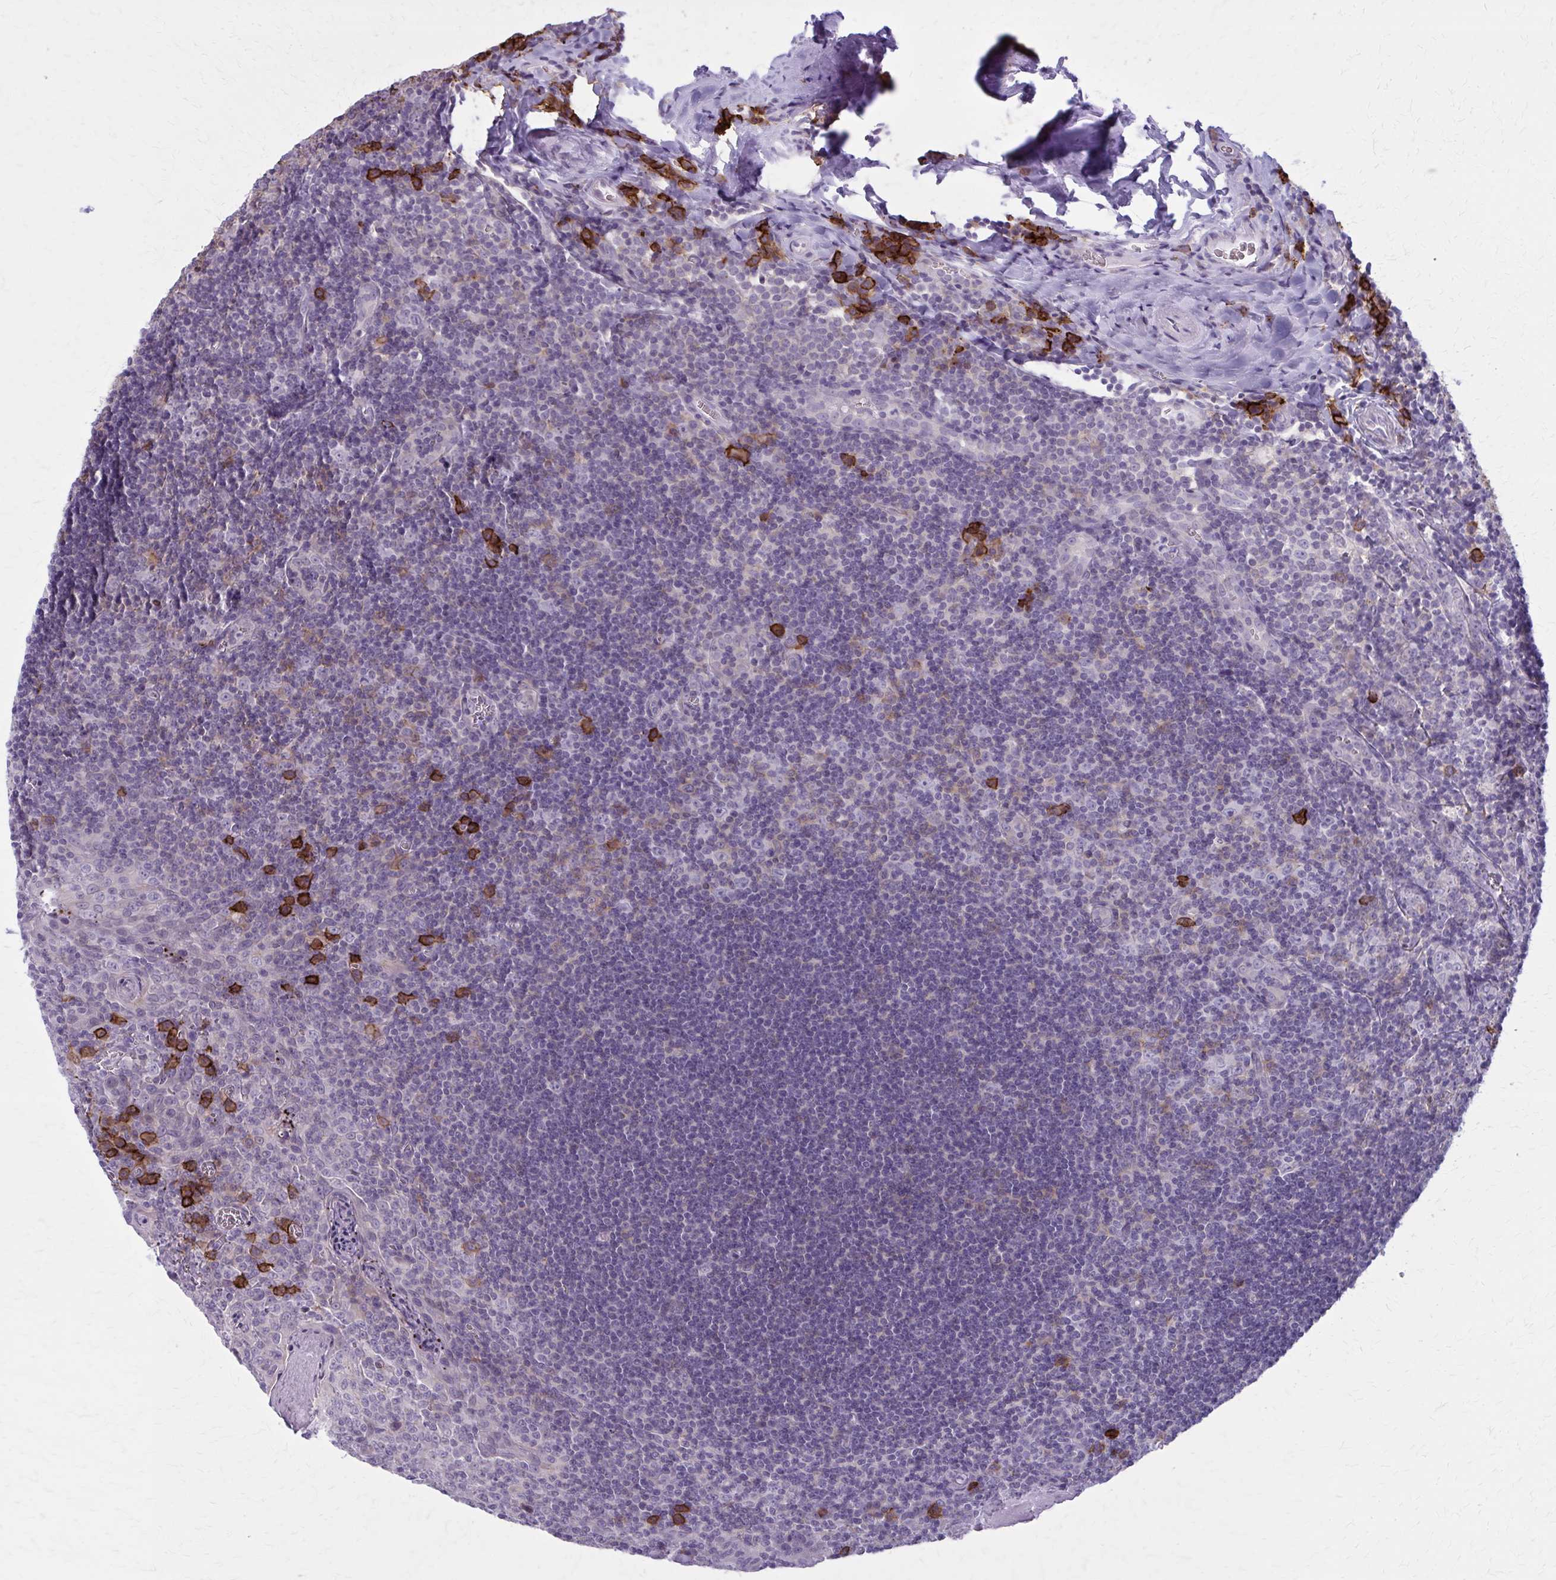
{"staining": {"intensity": "strong", "quantity": "<25%", "location": "cytoplasmic/membranous"}, "tissue": "tonsil", "cell_type": "Germinal center cells", "image_type": "normal", "snomed": [{"axis": "morphology", "description": "Normal tissue, NOS"}, {"axis": "morphology", "description": "Inflammation, NOS"}, {"axis": "topography", "description": "Tonsil"}], "caption": "Protein staining of benign tonsil demonstrates strong cytoplasmic/membranous staining in about <25% of germinal center cells. (Brightfield microscopy of DAB IHC at high magnification).", "gene": "CD38", "patient": {"sex": "female", "age": 31}}